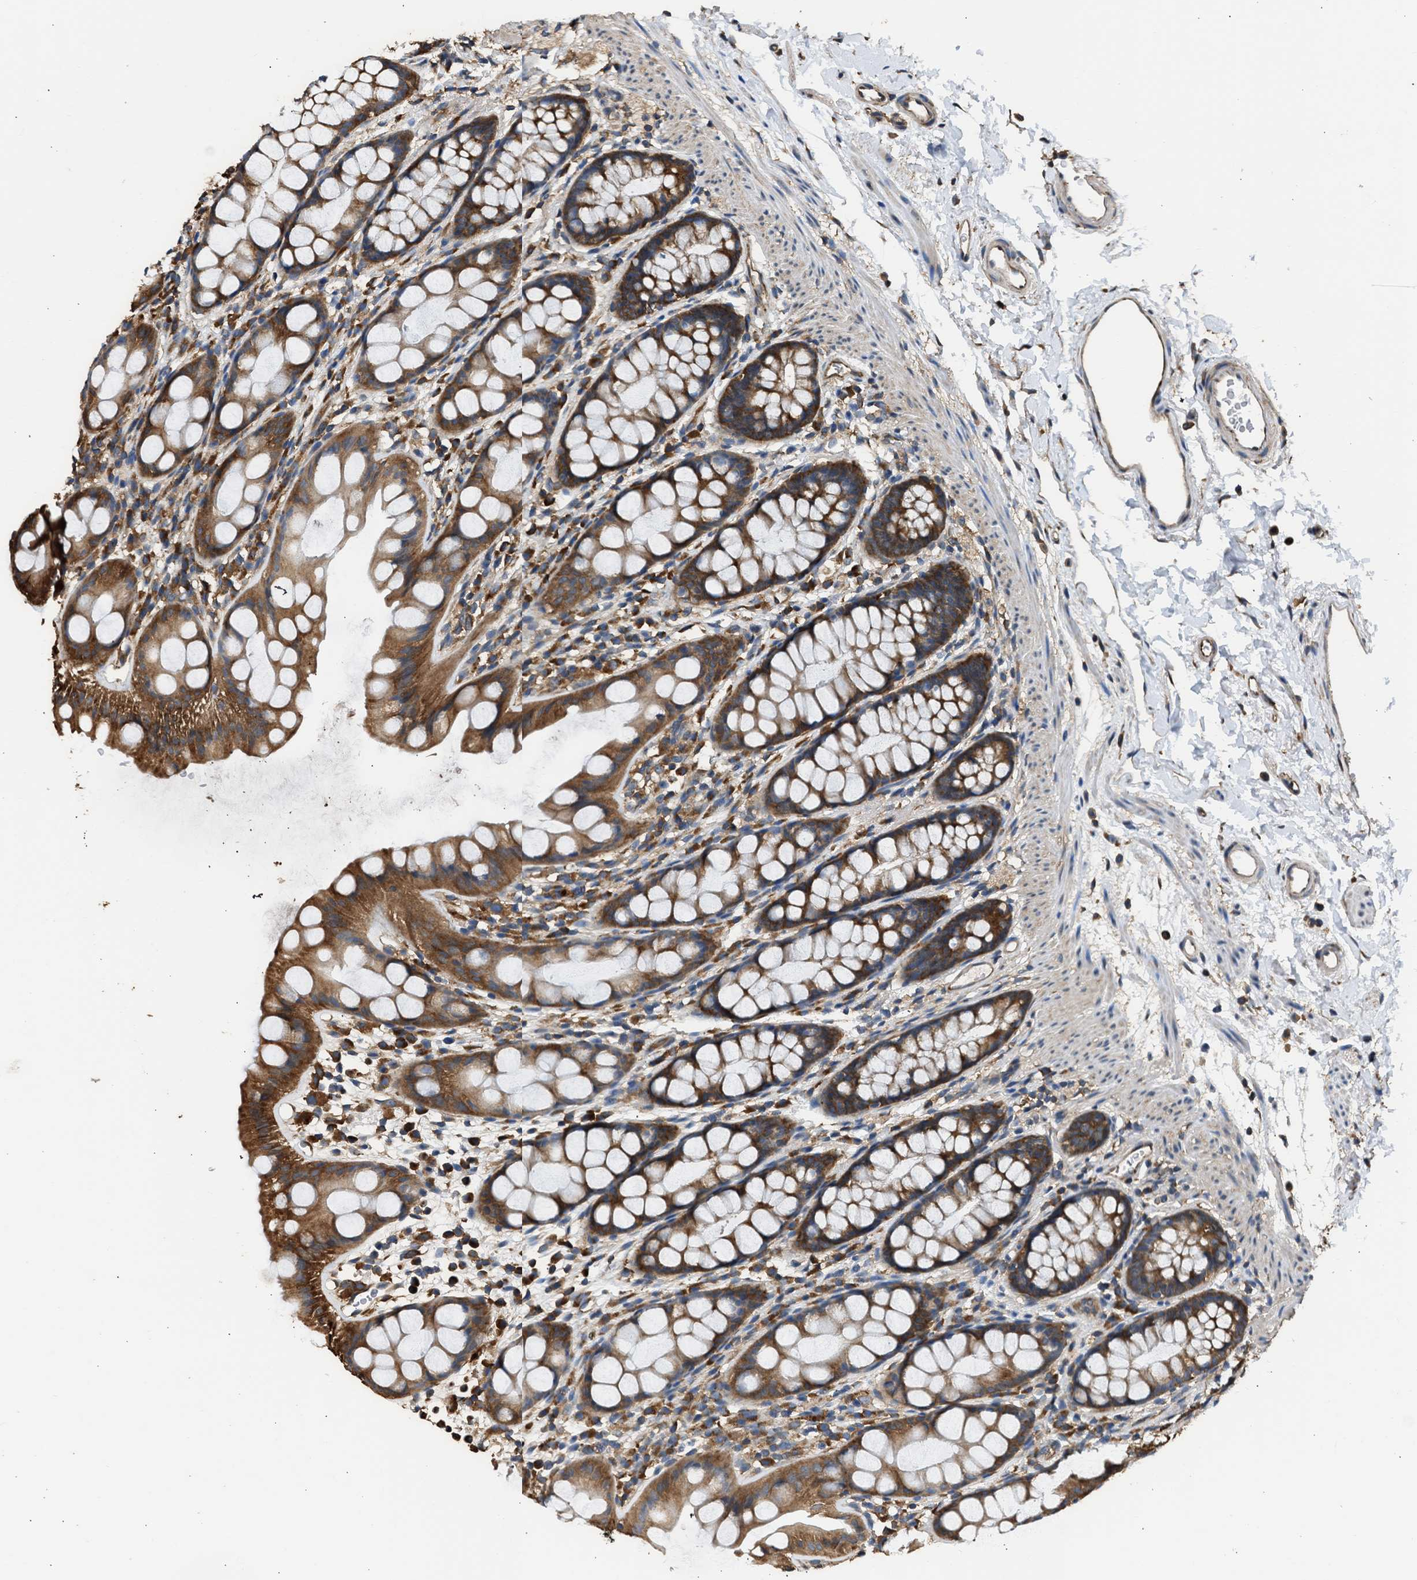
{"staining": {"intensity": "moderate", "quantity": ">75%", "location": "cytoplasmic/membranous"}, "tissue": "rectum", "cell_type": "Glandular cells", "image_type": "normal", "snomed": [{"axis": "morphology", "description": "Normal tissue, NOS"}, {"axis": "topography", "description": "Rectum"}], "caption": "Approximately >75% of glandular cells in unremarkable human rectum show moderate cytoplasmic/membranous protein expression as visualized by brown immunohistochemical staining.", "gene": "SLC36A4", "patient": {"sex": "female", "age": 65}}